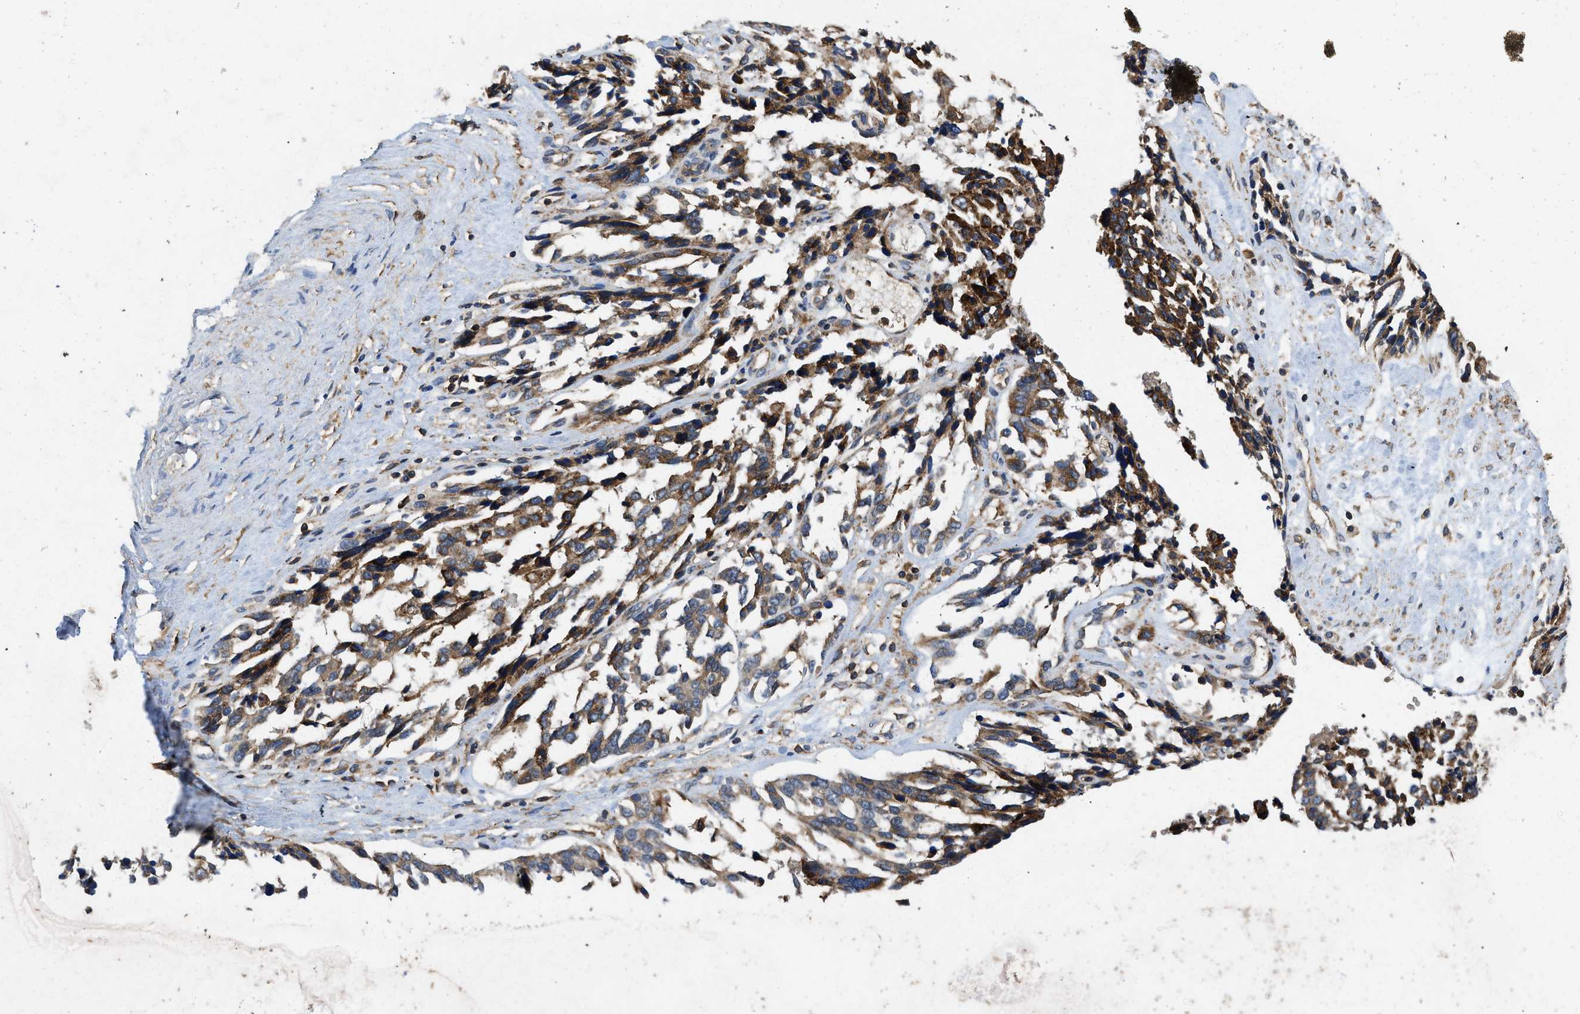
{"staining": {"intensity": "moderate", "quantity": ">75%", "location": "cytoplasmic/membranous"}, "tissue": "ovarian cancer", "cell_type": "Tumor cells", "image_type": "cancer", "snomed": [{"axis": "morphology", "description": "Cystadenocarcinoma, serous, NOS"}, {"axis": "topography", "description": "Ovary"}], "caption": "Immunohistochemical staining of human ovarian cancer shows moderate cytoplasmic/membranous protein expression in about >75% of tumor cells.", "gene": "LINGO2", "patient": {"sex": "female", "age": 44}}